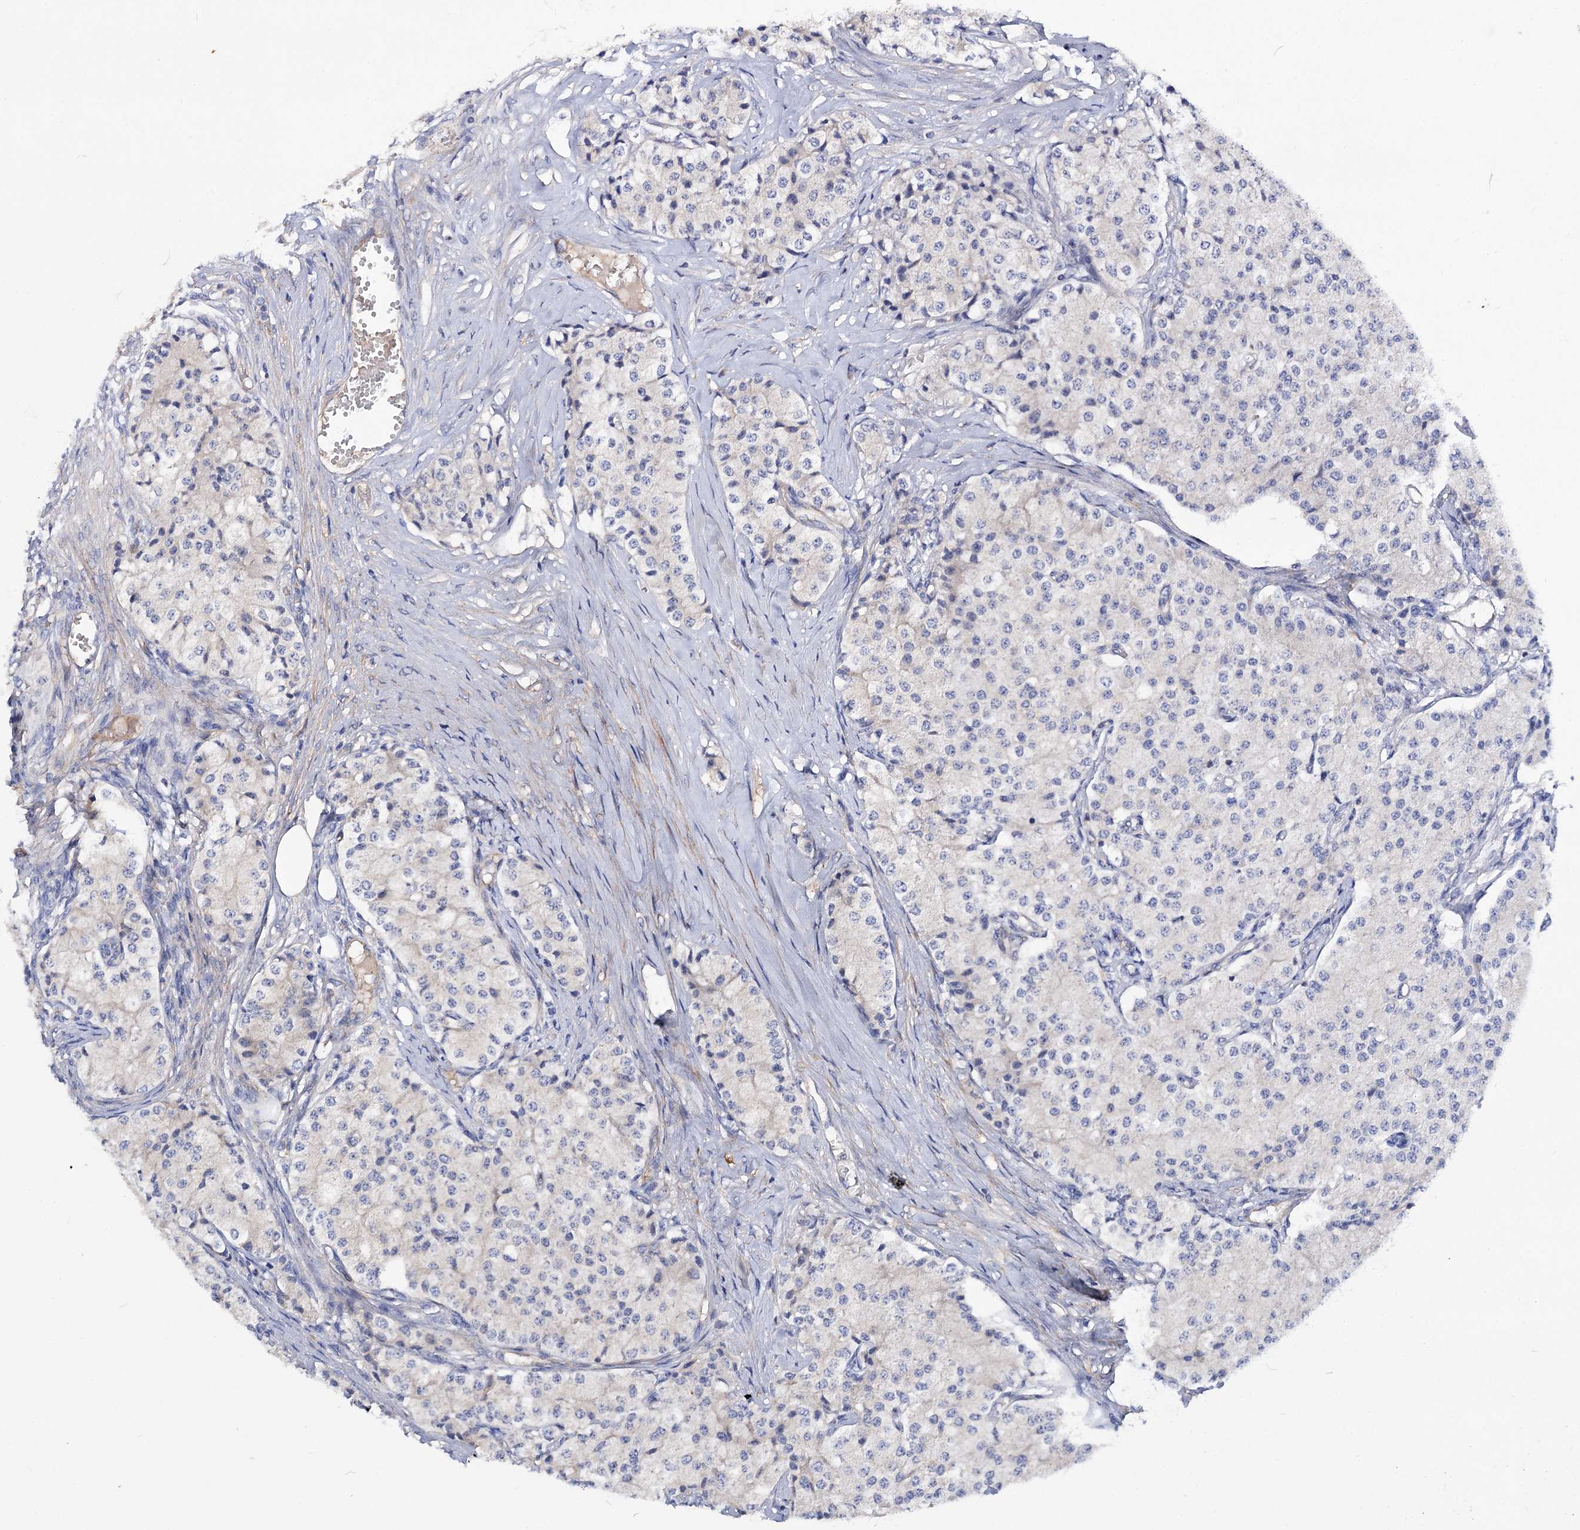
{"staining": {"intensity": "negative", "quantity": "none", "location": "none"}, "tissue": "carcinoid", "cell_type": "Tumor cells", "image_type": "cancer", "snomed": [{"axis": "morphology", "description": "Carcinoid, malignant, NOS"}, {"axis": "topography", "description": "Colon"}], "caption": "Carcinoid (malignant) was stained to show a protein in brown. There is no significant staining in tumor cells. Nuclei are stained in blue.", "gene": "NUDCD2", "patient": {"sex": "female", "age": 52}}